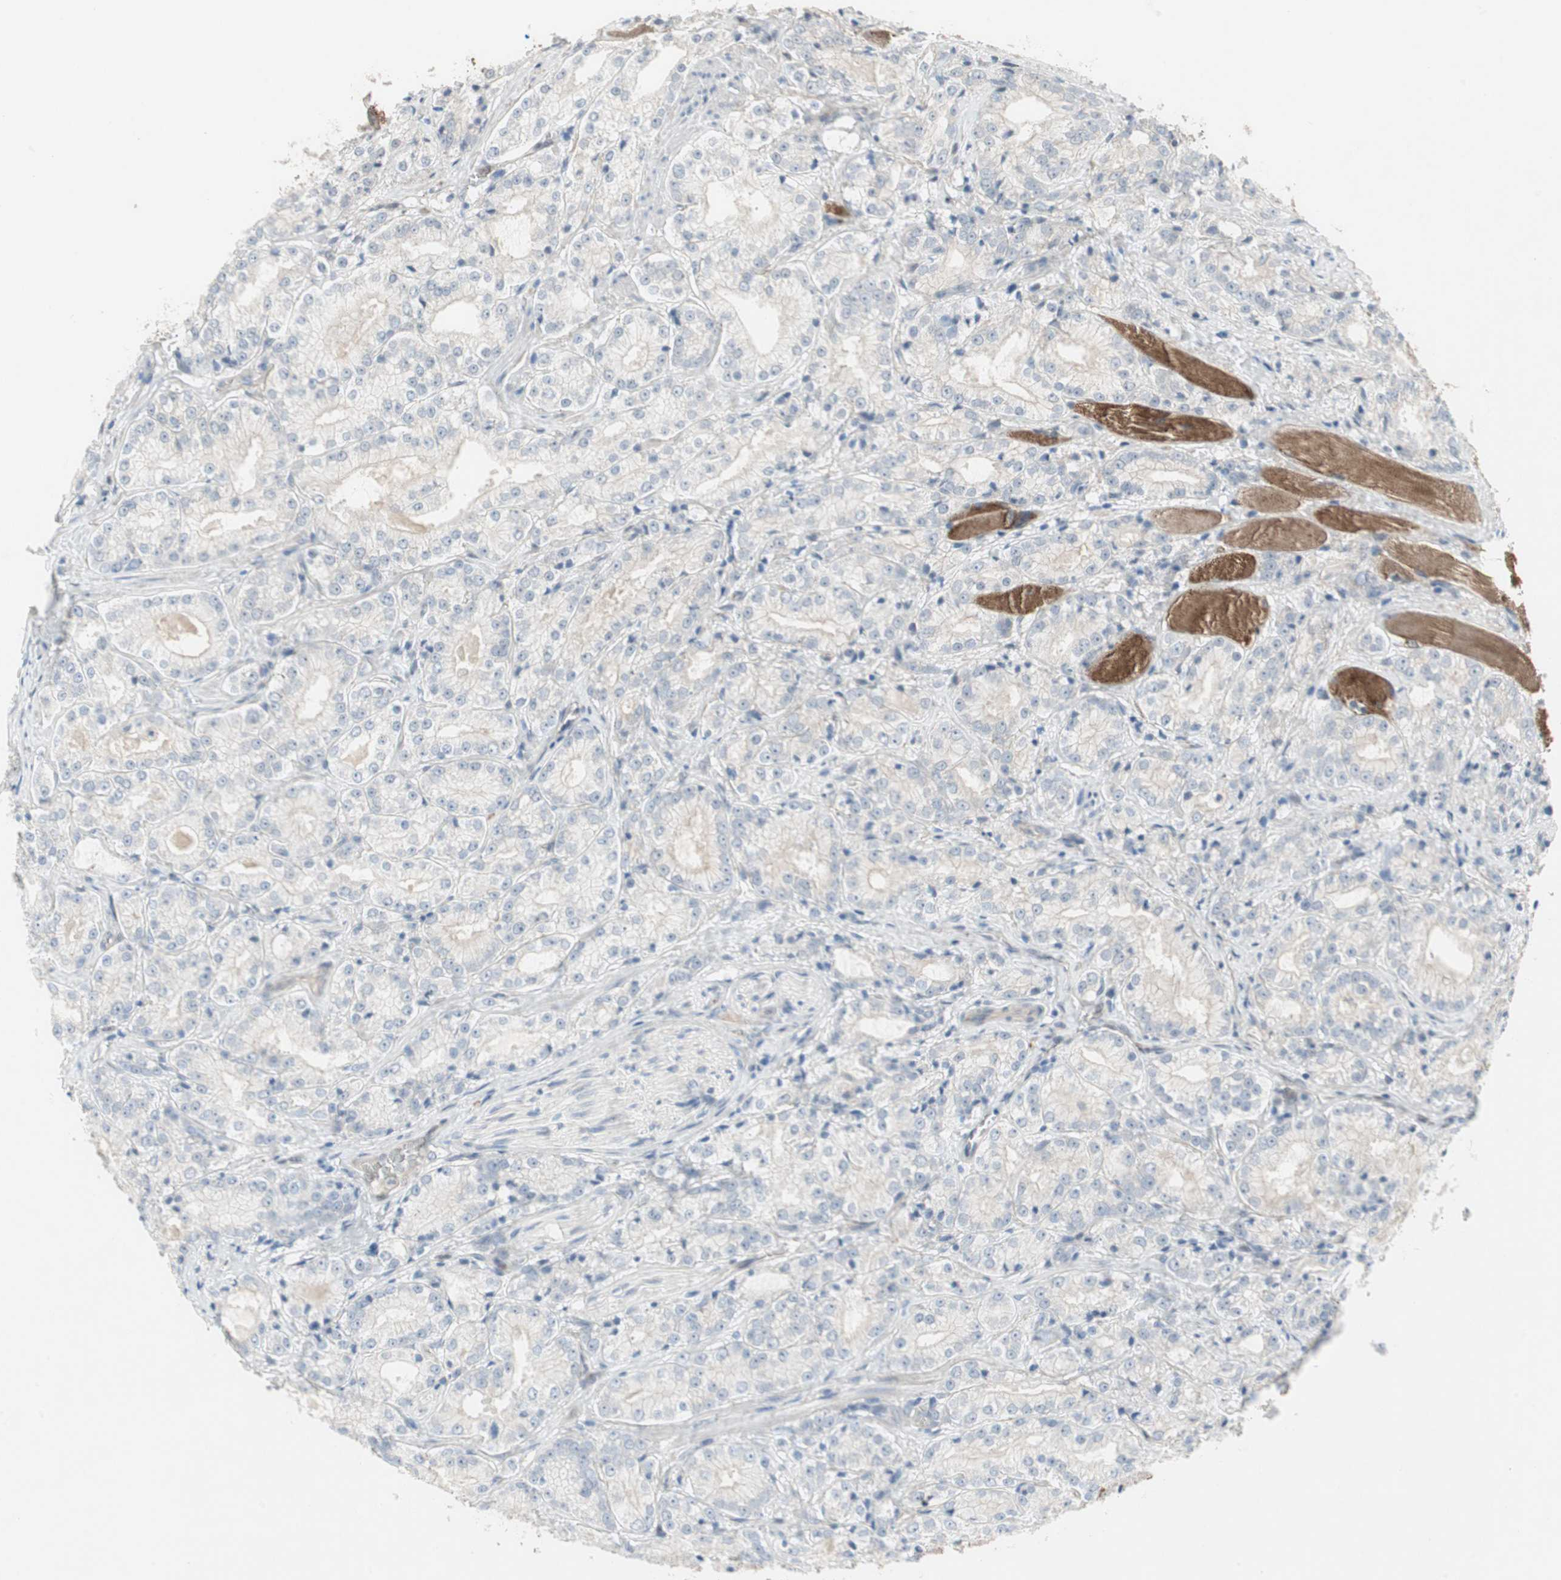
{"staining": {"intensity": "negative", "quantity": "none", "location": "none"}, "tissue": "prostate cancer", "cell_type": "Tumor cells", "image_type": "cancer", "snomed": [{"axis": "morphology", "description": "Adenocarcinoma, High grade"}, {"axis": "topography", "description": "Prostate"}], "caption": "DAB (3,3'-diaminobenzidine) immunohistochemical staining of human prostate high-grade adenocarcinoma demonstrates no significant expression in tumor cells.", "gene": "CAND2", "patient": {"sex": "male", "age": 73}}